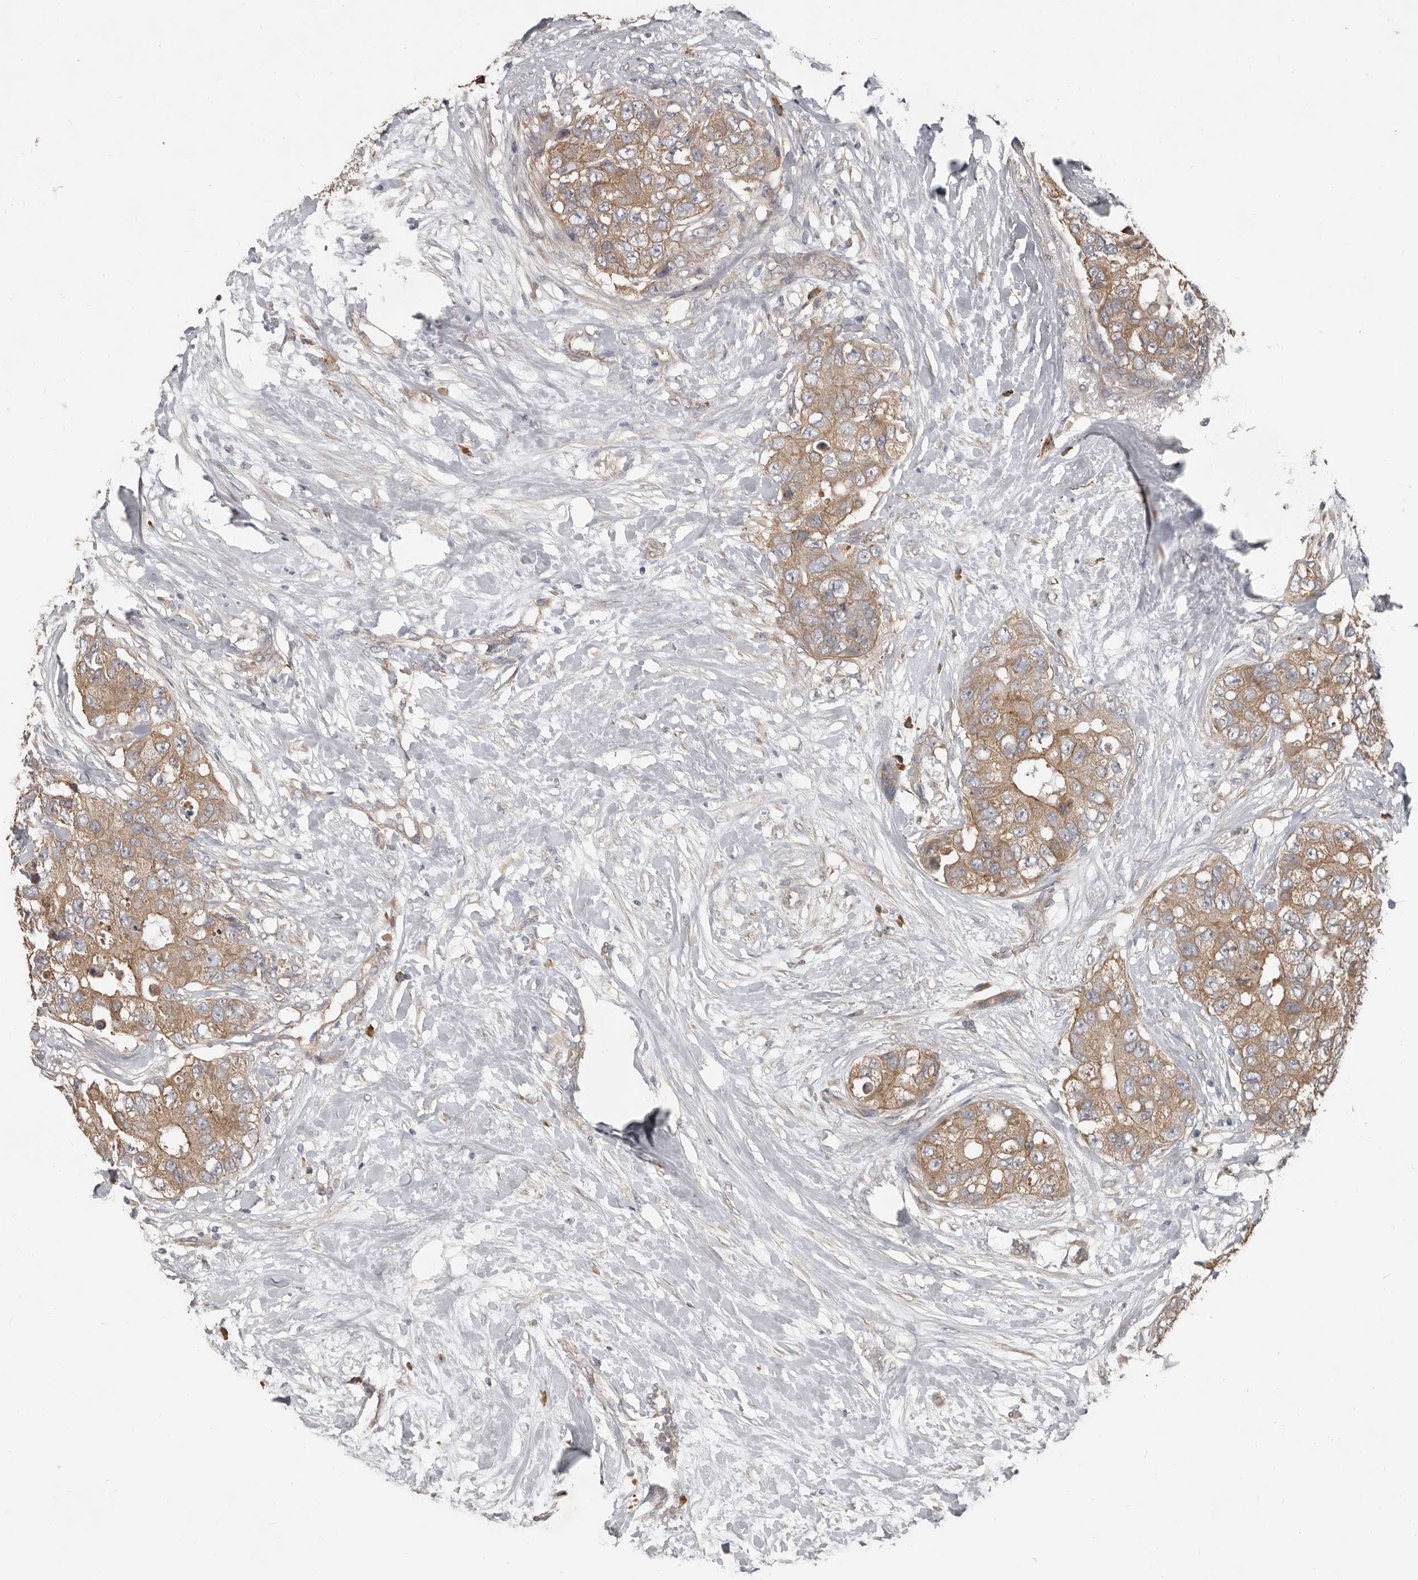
{"staining": {"intensity": "moderate", "quantity": ">75%", "location": "cytoplasmic/membranous"}, "tissue": "breast cancer", "cell_type": "Tumor cells", "image_type": "cancer", "snomed": [{"axis": "morphology", "description": "Duct carcinoma"}, {"axis": "topography", "description": "Breast"}], "caption": "Breast cancer stained with DAB (3,3'-diaminobenzidine) immunohistochemistry reveals medium levels of moderate cytoplasmic/membranous staining in about >75% of tumor cells. The staining was performed using DAB to visualize the protein expression in brown, while the nuclei were stained in blue with hematoxylin (Magnification: 20x).", "gene": "AKNAD1", "patient": {"sex": "female", "age": 62}}